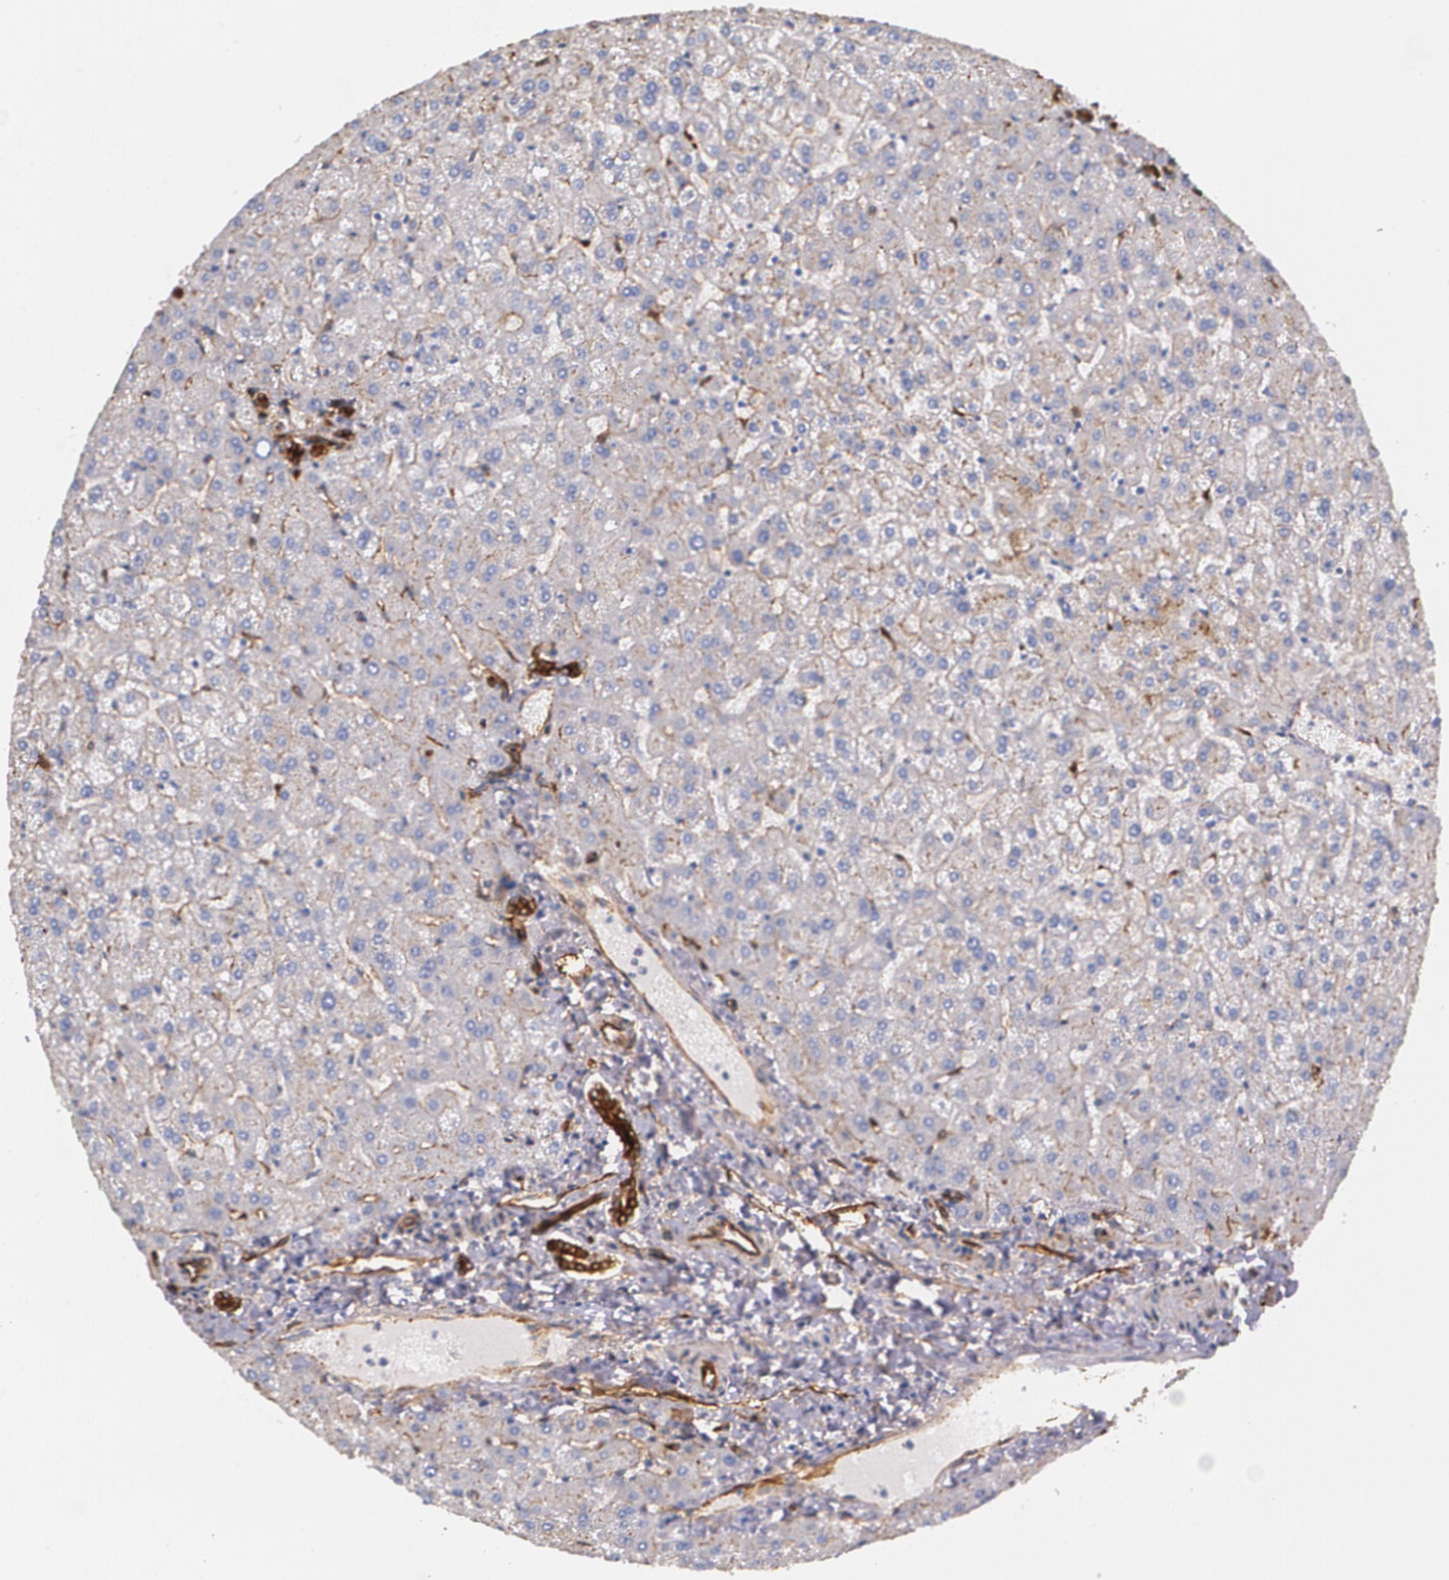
{"staining": {"intensity": "strong", "quantity": ">75%", "location": "cytoplasmic/membranous"}, "tissue": "liver", "cell_type": "Cholangiocytes", "image_type": "normal", "snomed": [{"axis": "morphology", "description": "Normal tissue, NOS"}, {"axis": "topography", "description": "Liver"}], "caption": "Immunohistochemistry (IHC) of unremarkable liver reveals high levels of strong cytoplasmic/membranous positivity in about >75% of cholangiocytes. The protein is stained brown, and the nuclei are stained in blue (DAB IHC with brightfield microscopy, high magnification).", "gene": "TJP1", "patient": {"sex": "female", "age": 32}}